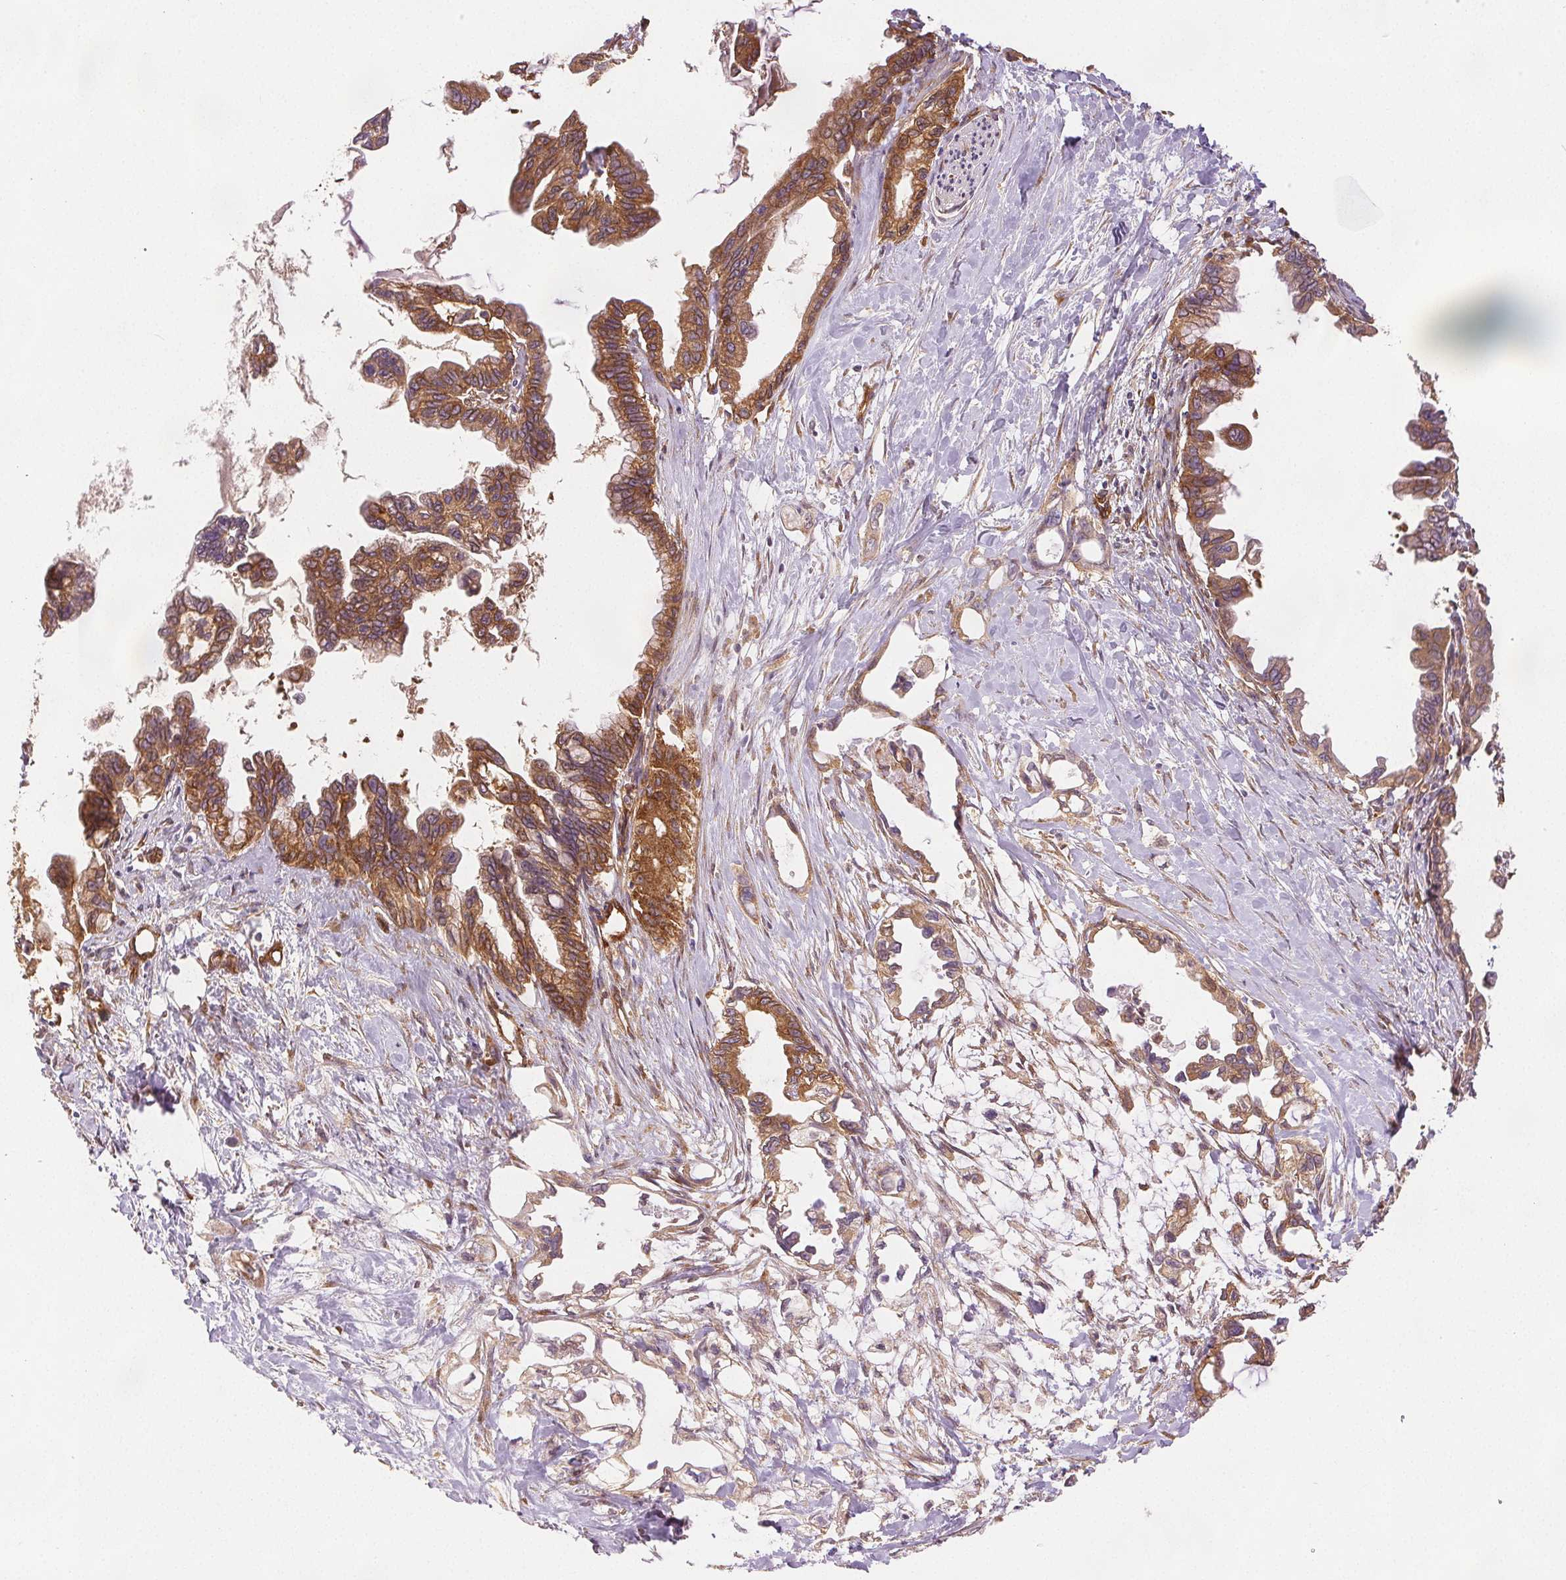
{"staining": {"intensity": "moderate", "quantity": ">75%", "location": "cytoplasmic/membranous"}, "tissue": "pancreatic cancer", "cell_type": "Tumor cells", "image_type": "cancer", "snomed": [{"axis": "morphology", "description": "Adenocarcinoma, NOS"}, {"axis": "topography", "description": "Pancreas"}], "caption": "Immunohistochemistry (IHC) (DAB) staining of human adenocarcinoma (pancreatic) shows moderate cytoplasmic/membranous protein expression in about >75% of tumor cells. The protein of interest is shown in brown color, while the nuclei are stained blue.", "gene": "DIAPH2", "patient": {"sex": "male", "age": 61}}